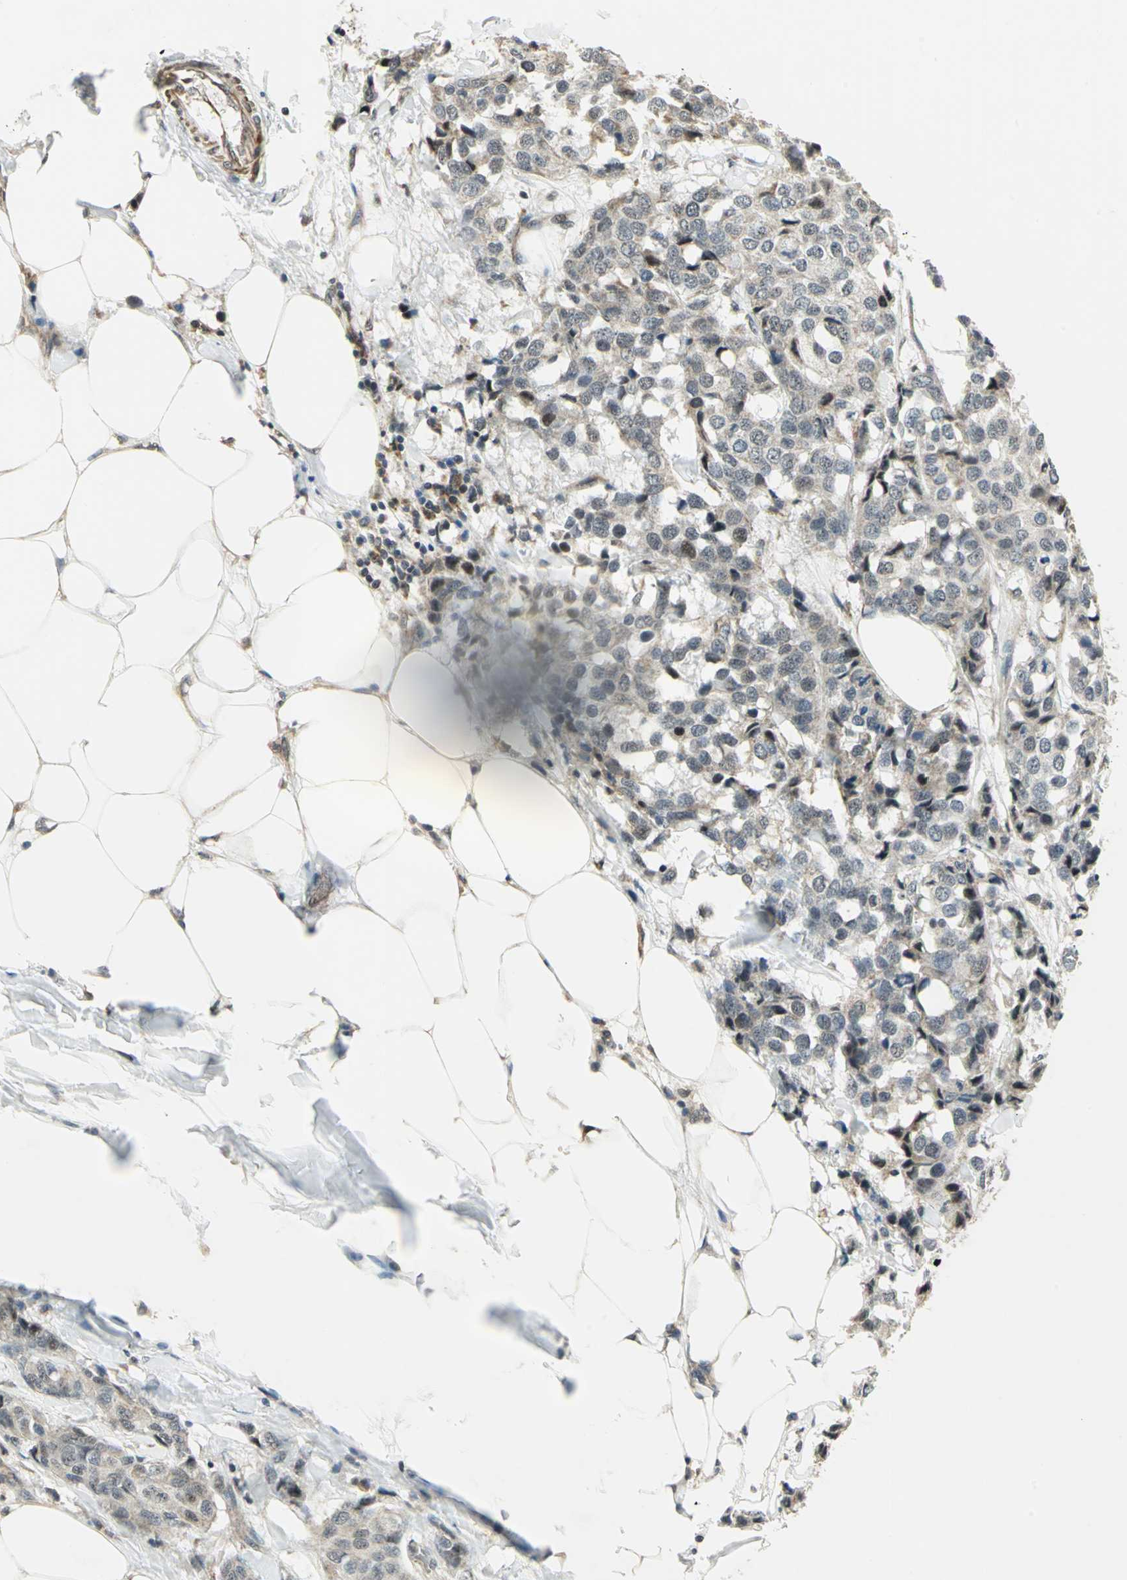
{"staining": {"intensity": "weak", "quantity": ">75%", "location": "cytoplasmic/membranous"}, "tissue": "breast cancer", "cell_type": "Tumor cells", "image_type": "cancer", "snomed": [{"axis": "morphology", "description": "Duct carcinoma"}, {"axis": "topography", "description": "Breast"}], "caption": "The micrograph reveals staining of breast intraductal carcinoma, revealing weak cytoplasmic/membranous protein positivity (brown color) within tumor cells.", "gene": "PLAGL2", "patient": {"sex": "female", "age": 80}}